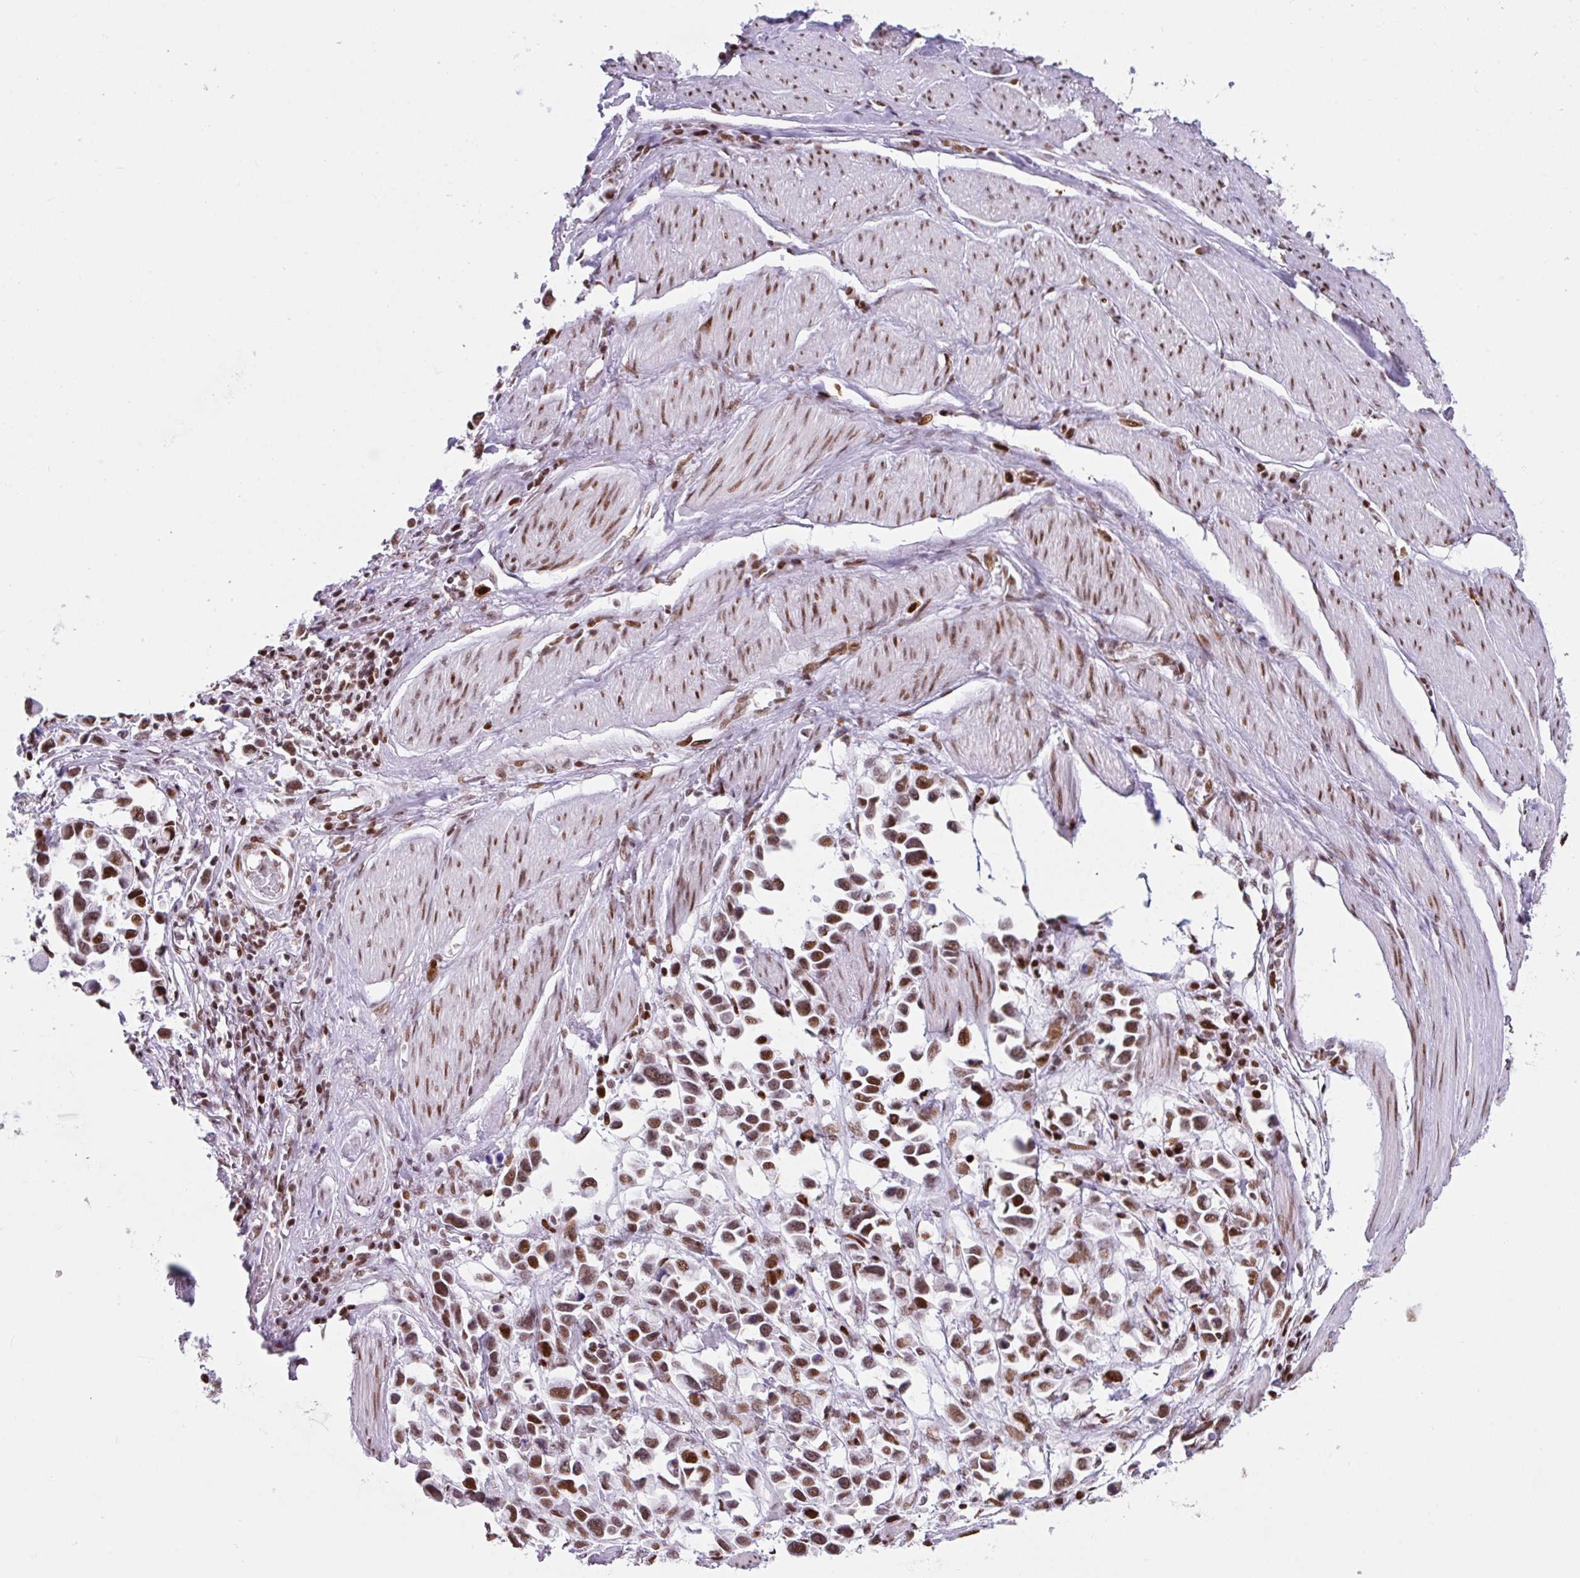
{"staining": {"intensity": "strong", "quantity": ">75%", "location": "nuclear"}, "tissue": "stomach cancer", "cell_type": "Tumor cells", "image_type": "cancer", "snomed": [{"axis": "morphology", "description": "Adenocarcinoma, NOS"}, {"axis": "topography", "description": "Stomach"}], "caption": "IHC staining of stomach cancer, which exhibits high levels of strong nuclear staining in about >75% of tumor cells indicating strong nuclear protein expression. The staining was performed using DAB (brown) for protein detection and nuclei were counterstained in hematoxylin (blue).", "gene": "CLP1", "patient": {"sex": "female", "age": 81}}